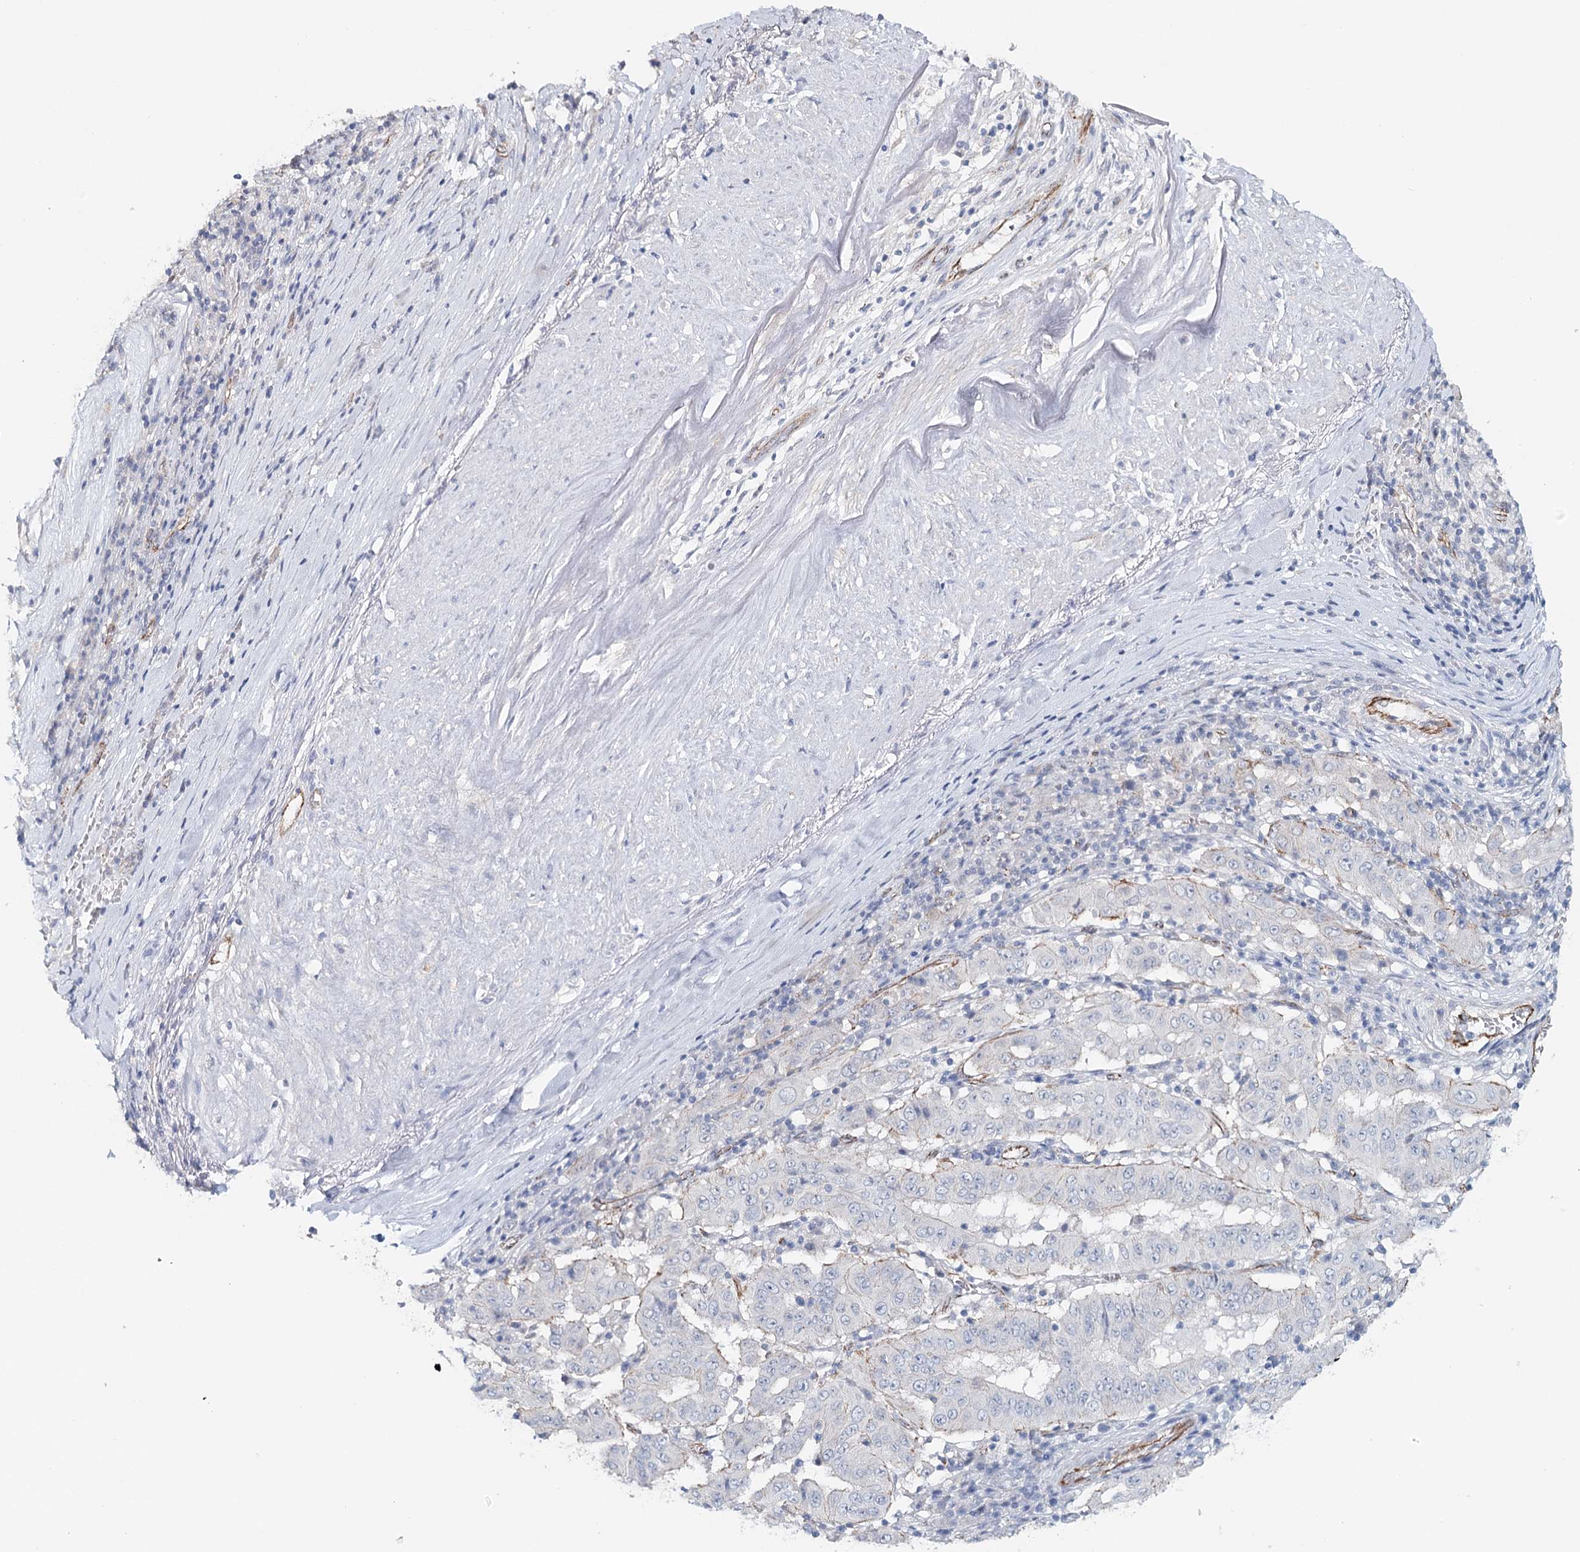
{"staining": {"intensity": "weak", "quantity": "<25%", "location": "cytoplasmic/membranous"}, "tissue": "pancreatic cancer", "cell_type": "Tumor cells", "image_type": "cancer", "snomed": [{"axis": "morphology", "description": "Adenocarcinoma, NOS"}, {"axis": "topography", "description": "Pancreas"}], "caption": "This is a photomicrograph of immunohistochemistry staining of pancreatic cancer (adenocarcinoma), which shows no expression in tumor cells.", "gene": "SYNPO", "patient": {"sex": "male", "age": 63}}